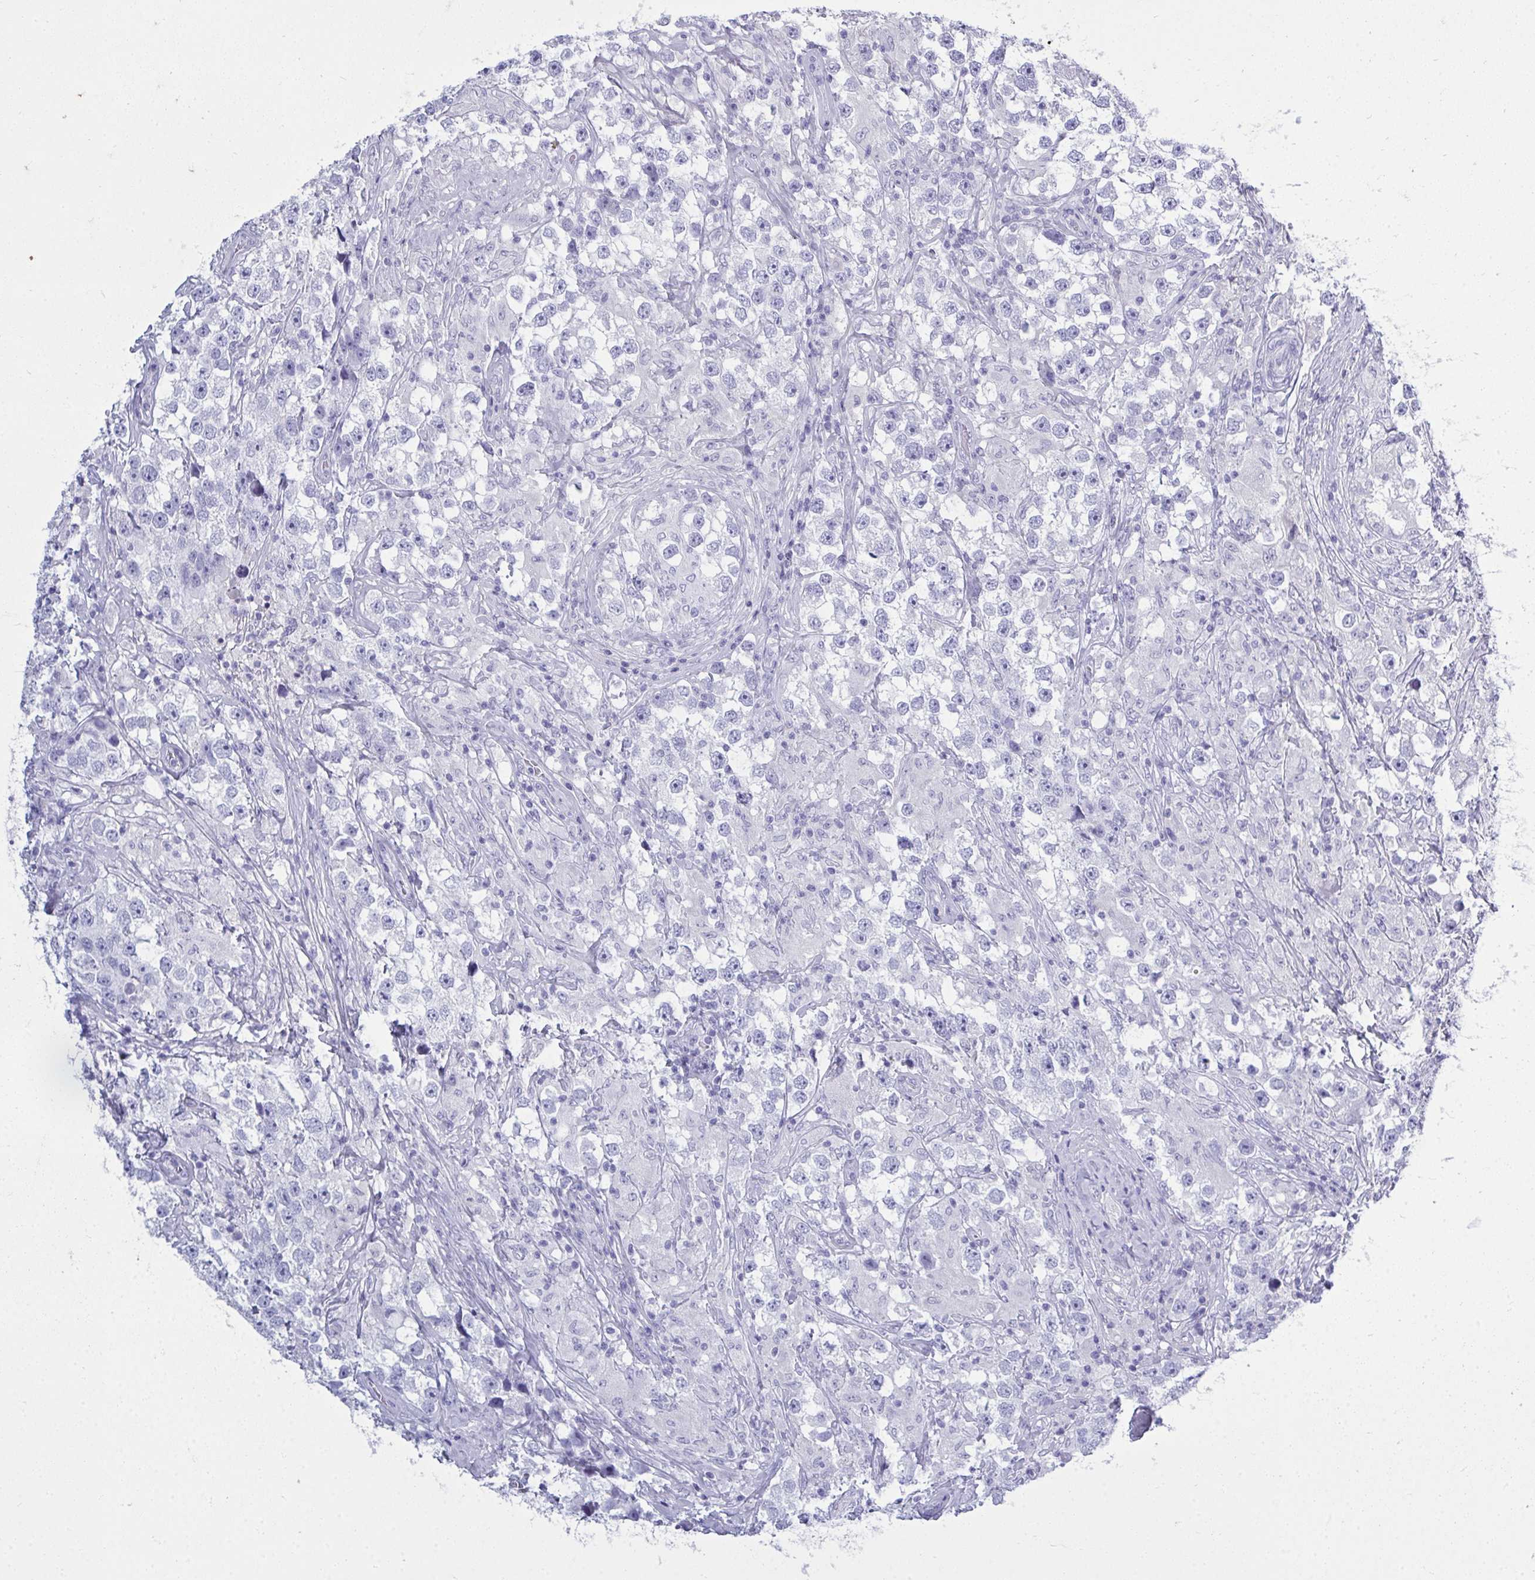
{"staining": {"intensity": "negative", "quantity": "none", "location": "none"}, "tissue": "testis cancer", "cell_type": "Tumor cells", "image_type": "cancer", "snomed": [{"axis": "morphology", "description": "Seminoma, NOS"}, {"axis": "topography", "description": "Testis"}], "caption": "IHC of human testis cancer (seminoma) demonstrates no expression in tumor cells. (Brightfield microscopy of DAB (3,3'-diaminobenzidine) immunohistochemistry (IHC) at high magnification).", "gene": "QDPR", "patient": {"sex": "male", "age": 46}}